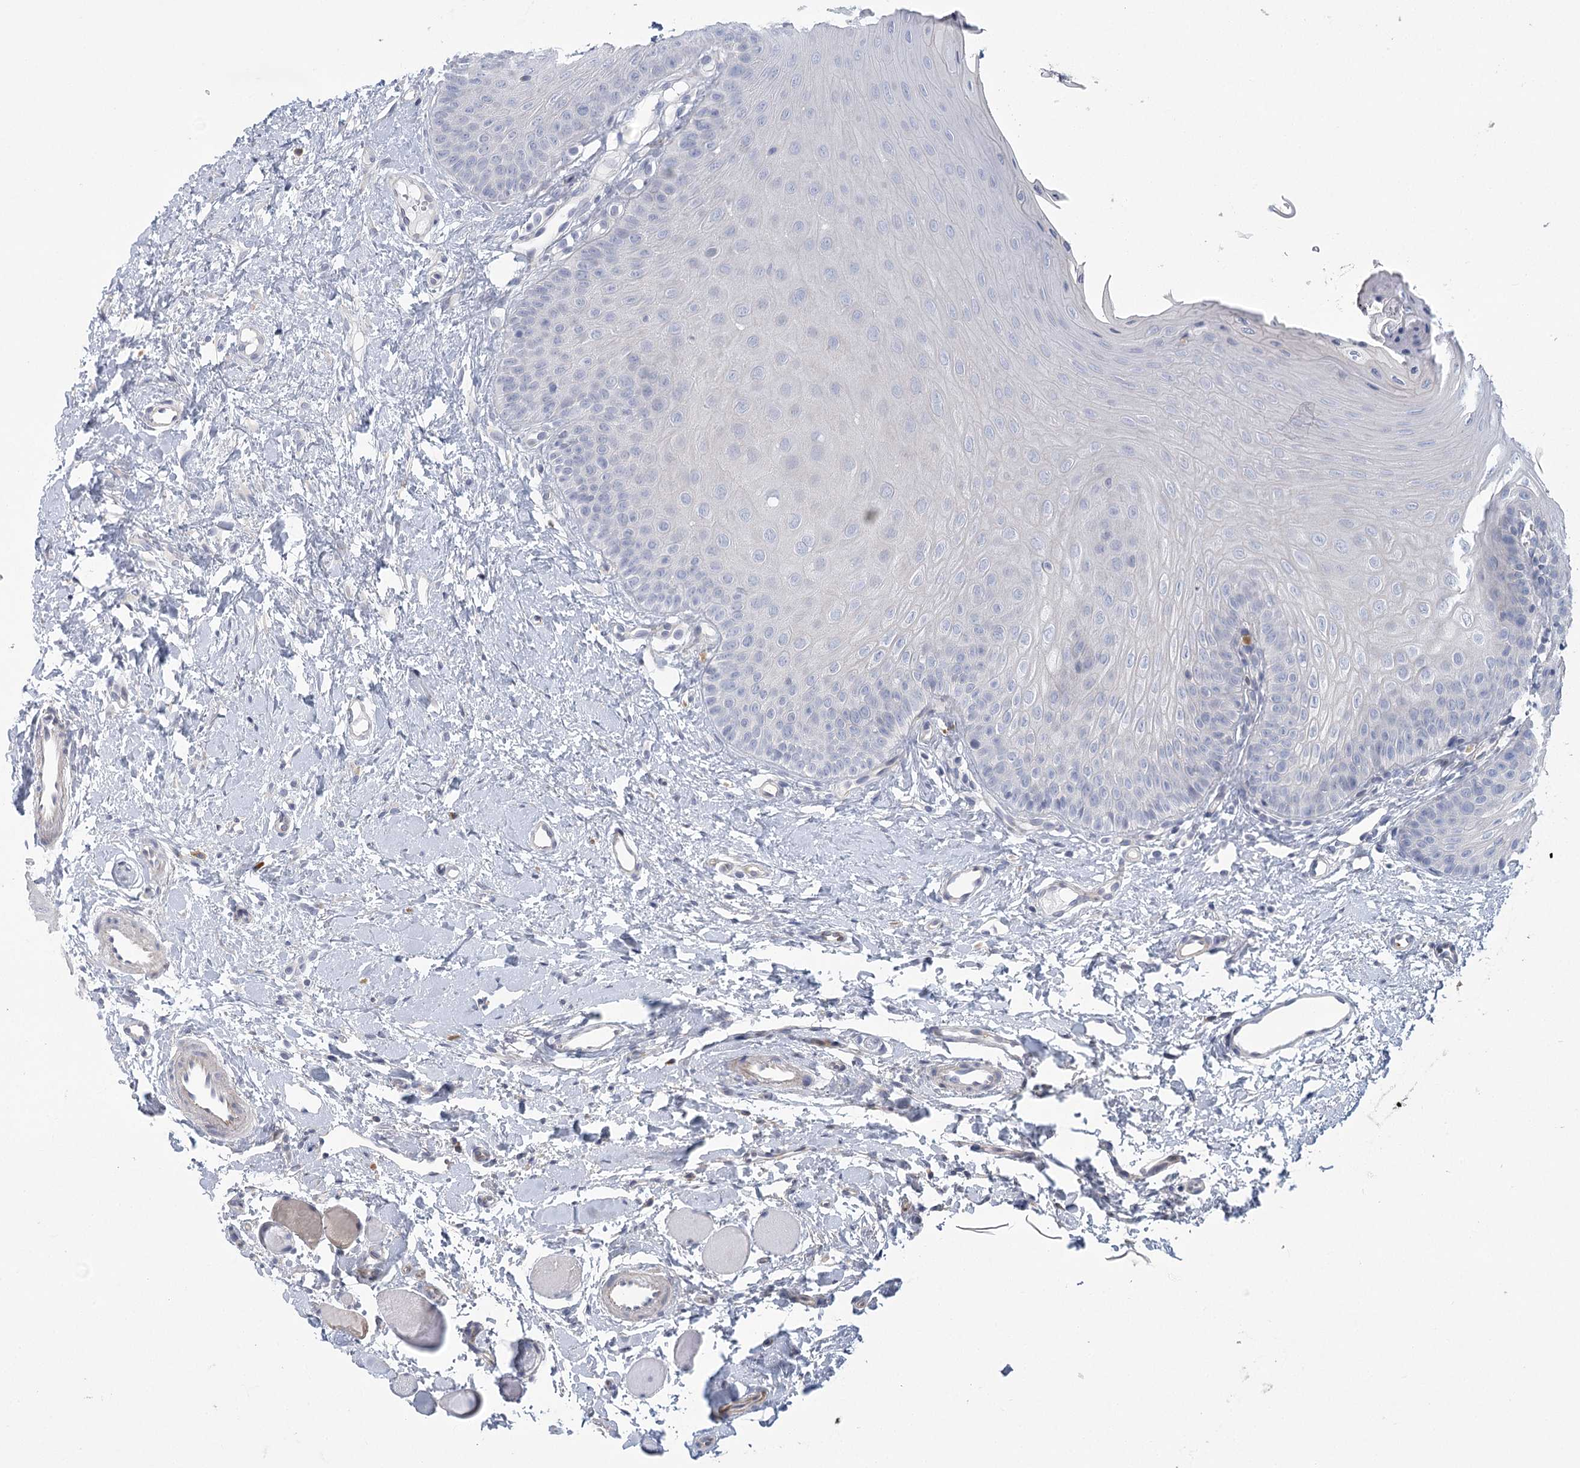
{"staining": {"intensity": "negative", "quantity": "none", "location": "none"}, "tissue": "oral mucosa", "cell_type": "Squamous epithelial cells", "image_type": "normal", "snomed": [{"axis": "morphology", "description": "Normal tissue, NOS"}, {"axis": "topography", "description": "Oral tissue"}], "caption": "Oral mucosa stained for a protein using immunohistochemistry exhibits no expression squamous epithelial cells.", "gene": "FAM76B", "patient": {"sex": "female", "age": 68}}